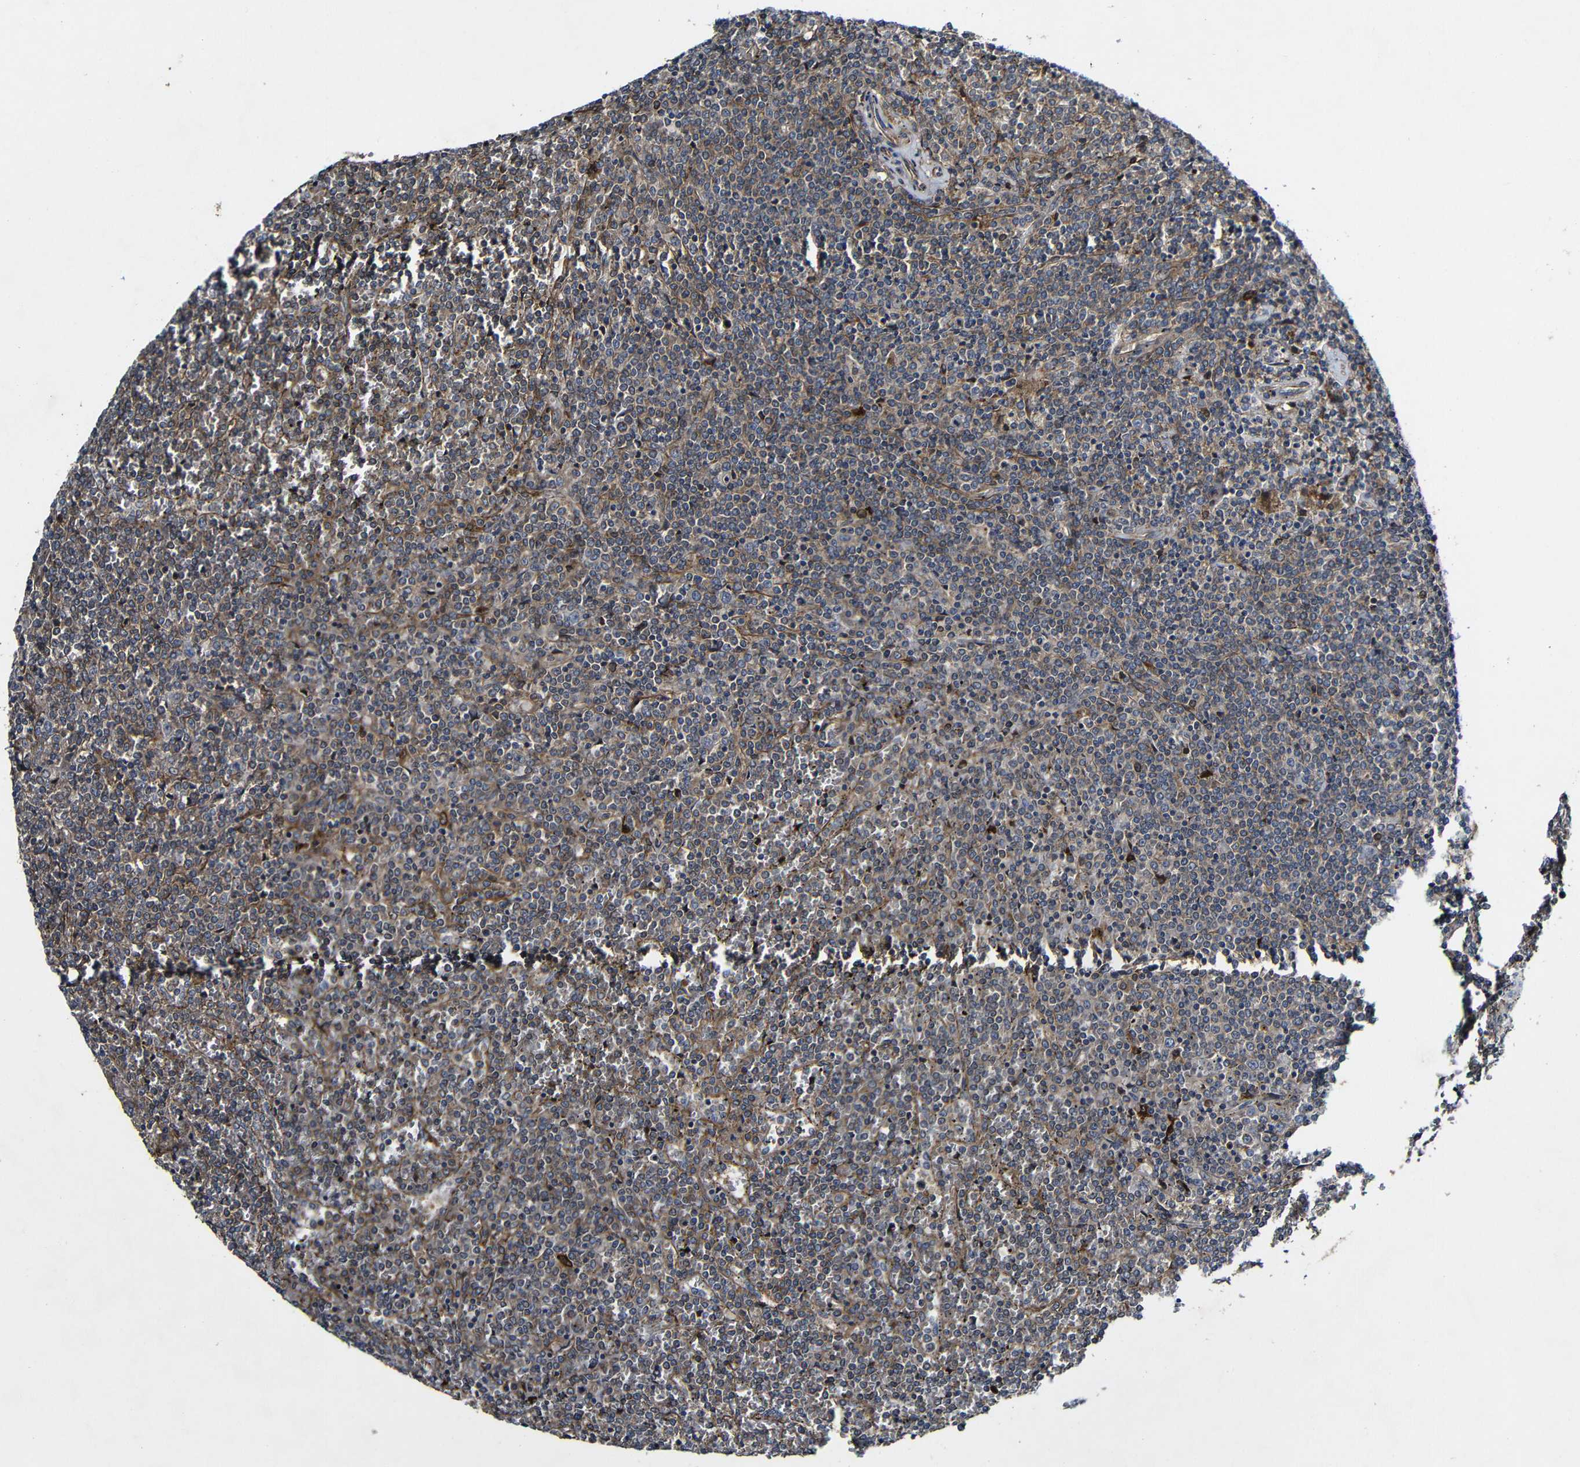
{"staining": {"intensity": "moderate", "quantity": "25%-75%", "location": "cytoplasmic/membranous"}, "tissue": "lymphoma", "cell_type": "Tumor cells", "image_type": "cancer", "snomed": [{"axis": "morphology", "description": "Malignant lymphoma, non-Hodgkin's type, Low grade"}, {"axis": "topography", "description": "Spleen"}], "caption": "Immunohistochemistry (IHC) (DAB (3,3'-diaminobenzidine)) staining of lymphoma displays moderate cytoplasmic/membranous protein staining in approximately 25%-75% of tumor cells. (Brightfield microscopy of DAB IHC at high magnification).", "gene": "GSDME", "patient": {"sex": "female", "age": 19}}